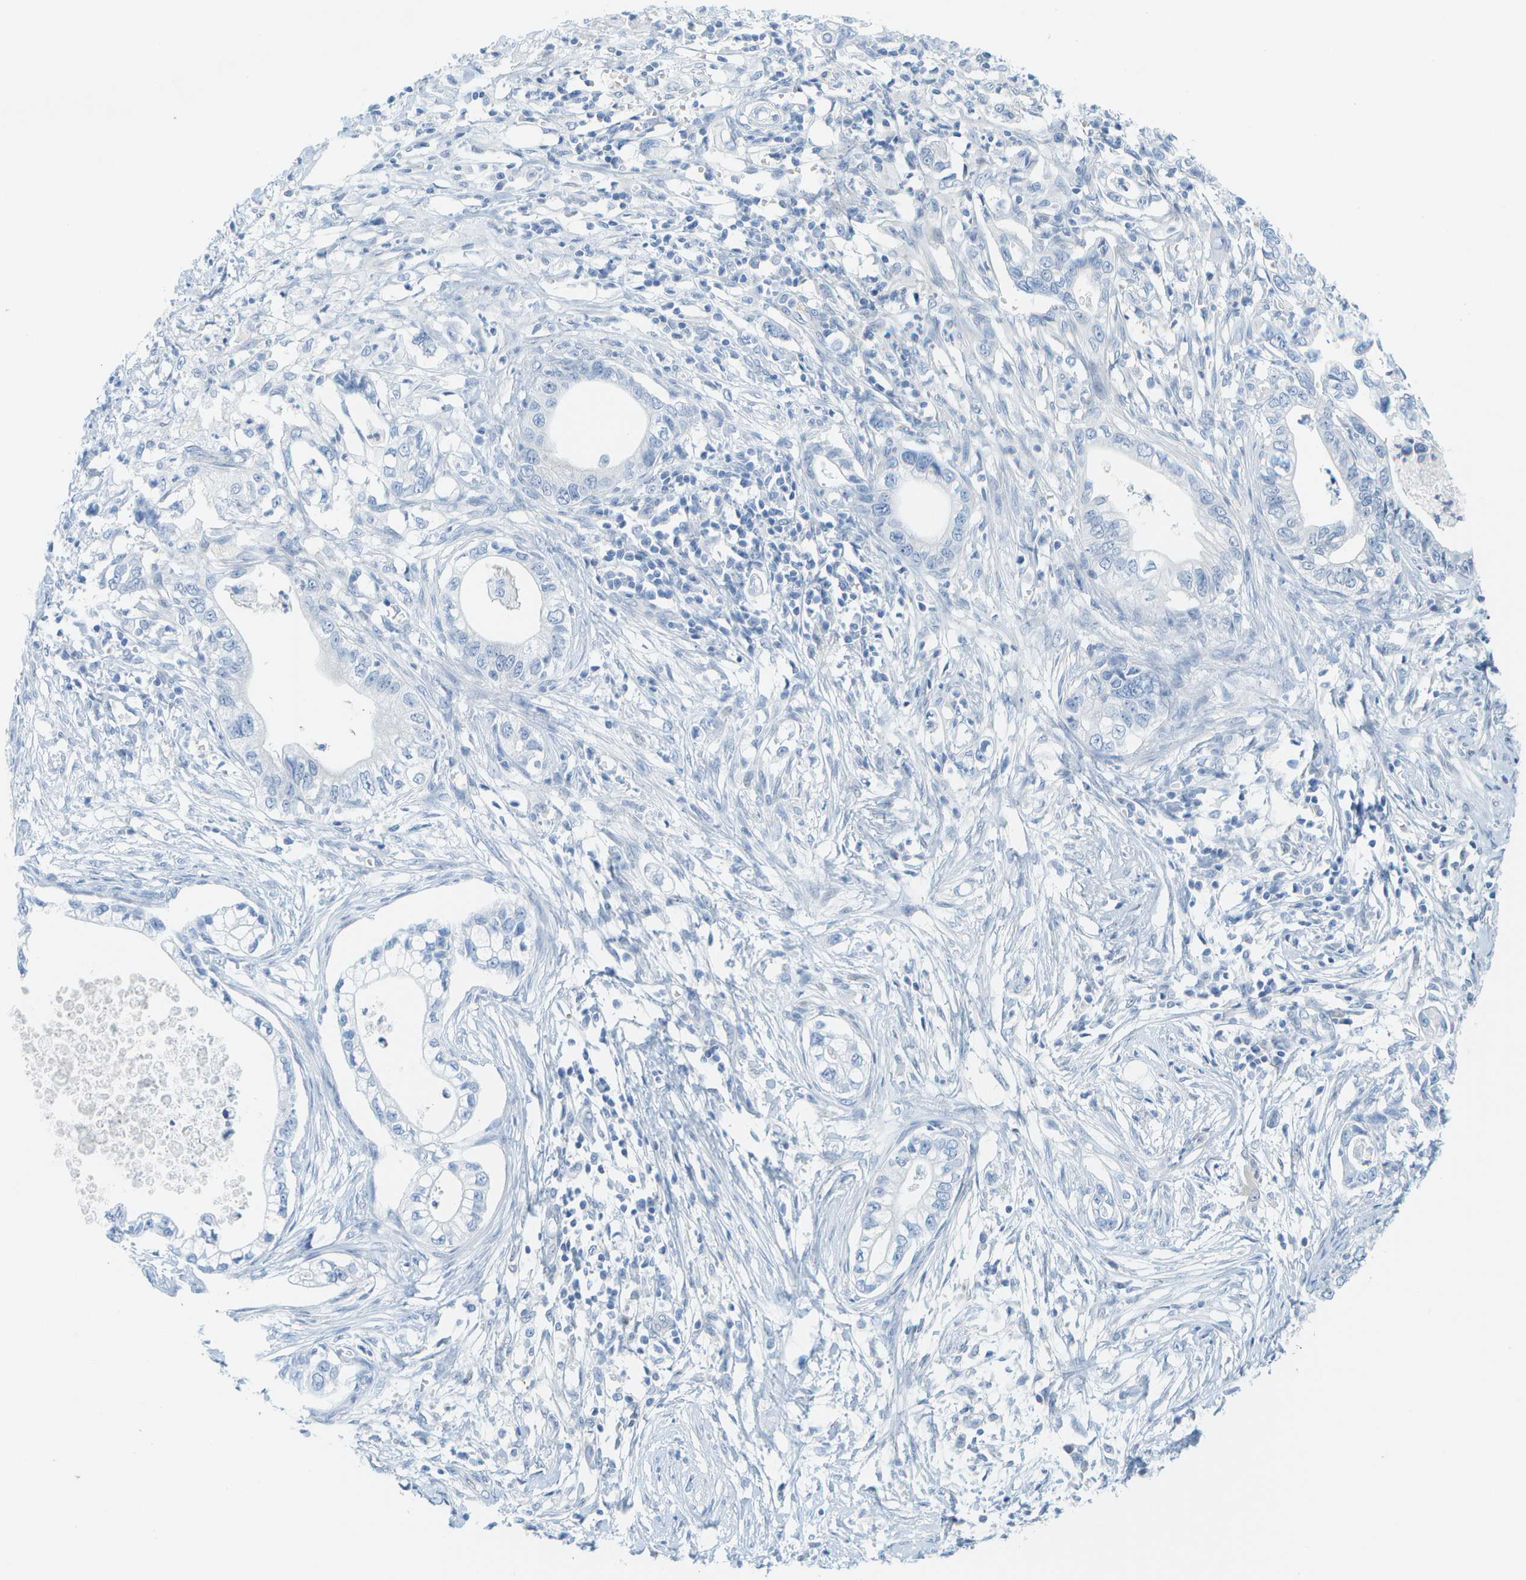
{"staining": {"intensity": "negative", "quantity": "none", "location": "none"}, "tissue": "pancreatic cancer", "cell_type": "Tumor cells", "image_type": "cancer", "snomed": [{"axis": "morphology", "description": "Adenocarcinoma, NOS"}, {"axis": "topography", "description": "Pancreas"}], "caption": "IHC micrograph of neoplastic tissue: pancreatic cancer (adenocarcinoma) stained with DAB shows no significant protein staining in tumor cells. The staining was performed using DAB to visualize the protein expression in brown, while the nuclei were stained in blue with hematoxylin (Magnification: 20x).", "gene": "CUL9", "patient": {"sex": "male", "age": 56}}